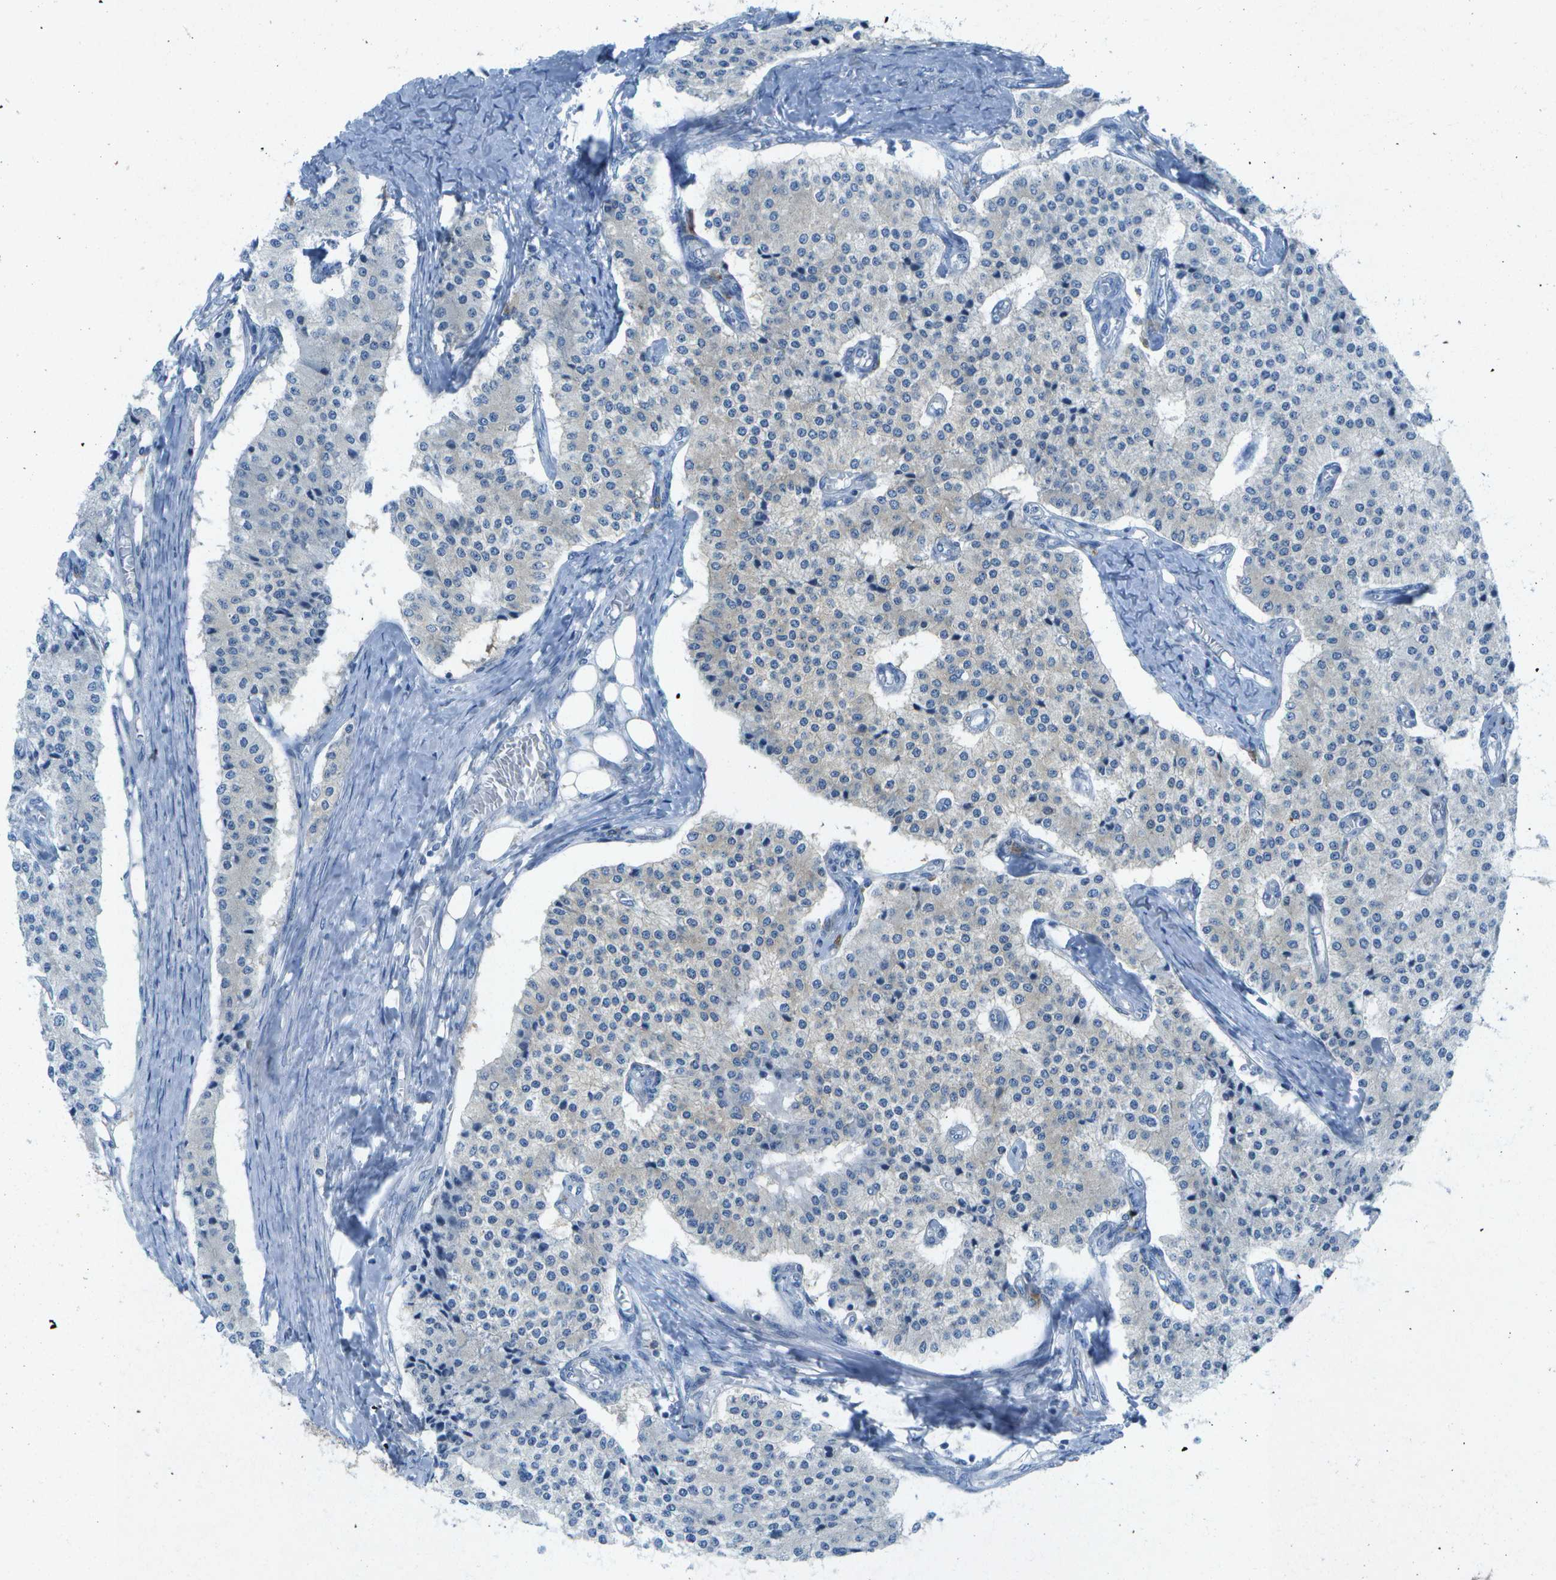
{"staining": {"intensity": "negative", "quantity": "none", "location": "none"}, "tissue": "carcinoid", "cell_type": "Tumor cells", "image_type": "cancer", "snomed": [{"axis": "morphology", "description": "Carcinoid, malignant, NOS"}, {"axis": "topography", "description": "Colon"}], "caption": "DAB (3,3'-diaminobenzidine) immunohistochemical staining of carcinoid (malignant) displays no significant positivity in tumor cells. (DAB immunohistochemistry (IHC), high magnification).", "gene": "WNK2", "patient": {"sex": "female", "age": 52}}